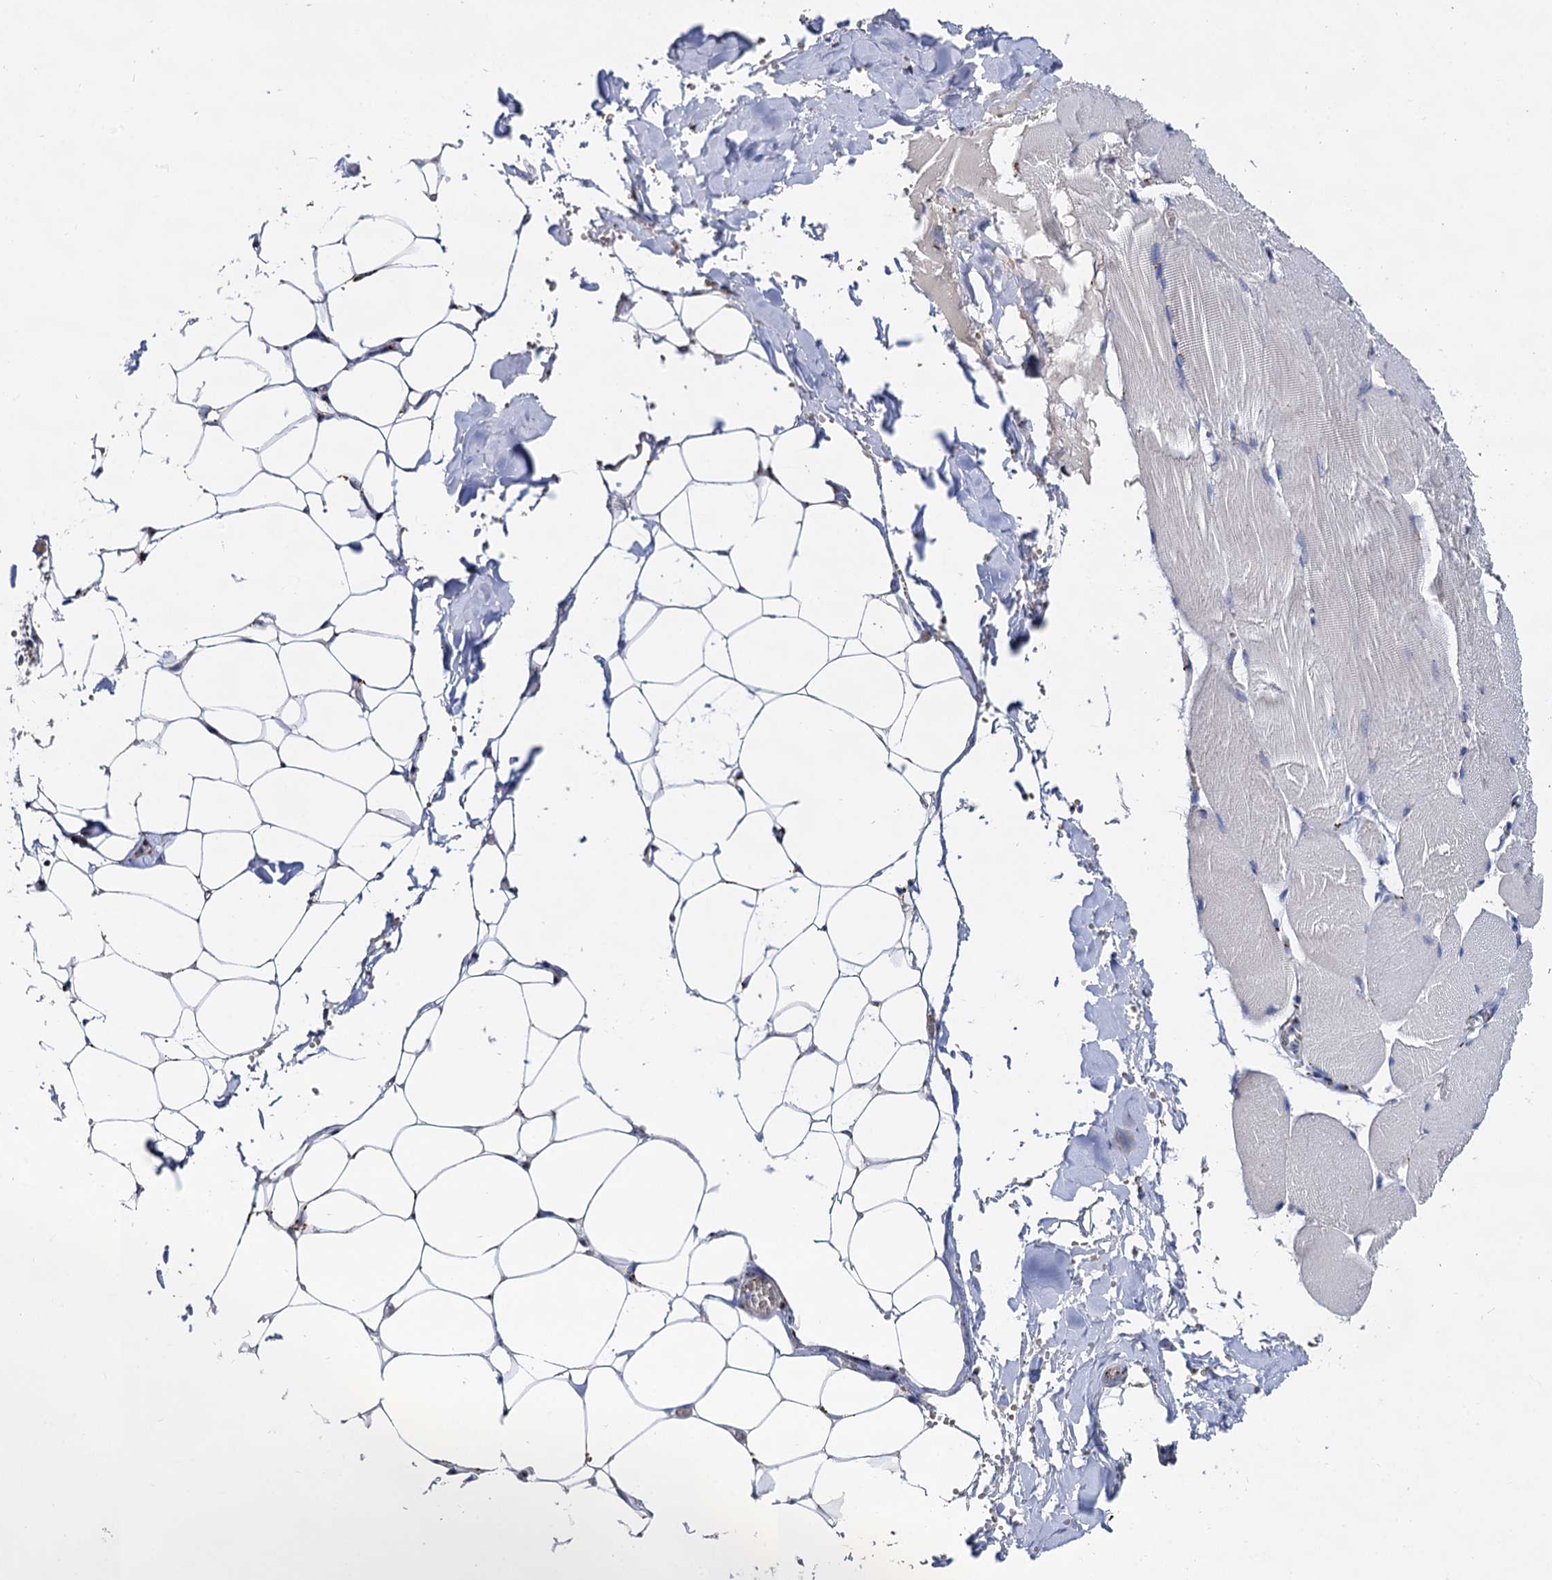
{"staining": {"intensity": "strong", "quantity": "<25%", "location": "cytoplasmic/membranous"}, "tissue": "adipose tissue", "cell_type": "Adipocytes", "image_type": "normal", "snomed": [{"axis": "morphology", "description": "Normal tissue, NOS"}, {"axis": "topography", "description": "Skeletal muscle"}, {"axis": "topography", "description": "Peripheral nerve tissue"}], "caption": "IHC histopathology image of unremarkable adipose tissue: human adipose tissue stained using immunohistochemistry exhibits medium levels of strong protein expression localized specifically in the cytoplasmic/membranous of adipocytes, appearing as a cytoplasmic/membranous brown color.", "gene": "TM9SF3", "patient": {"sex": "female", "age": 55}}